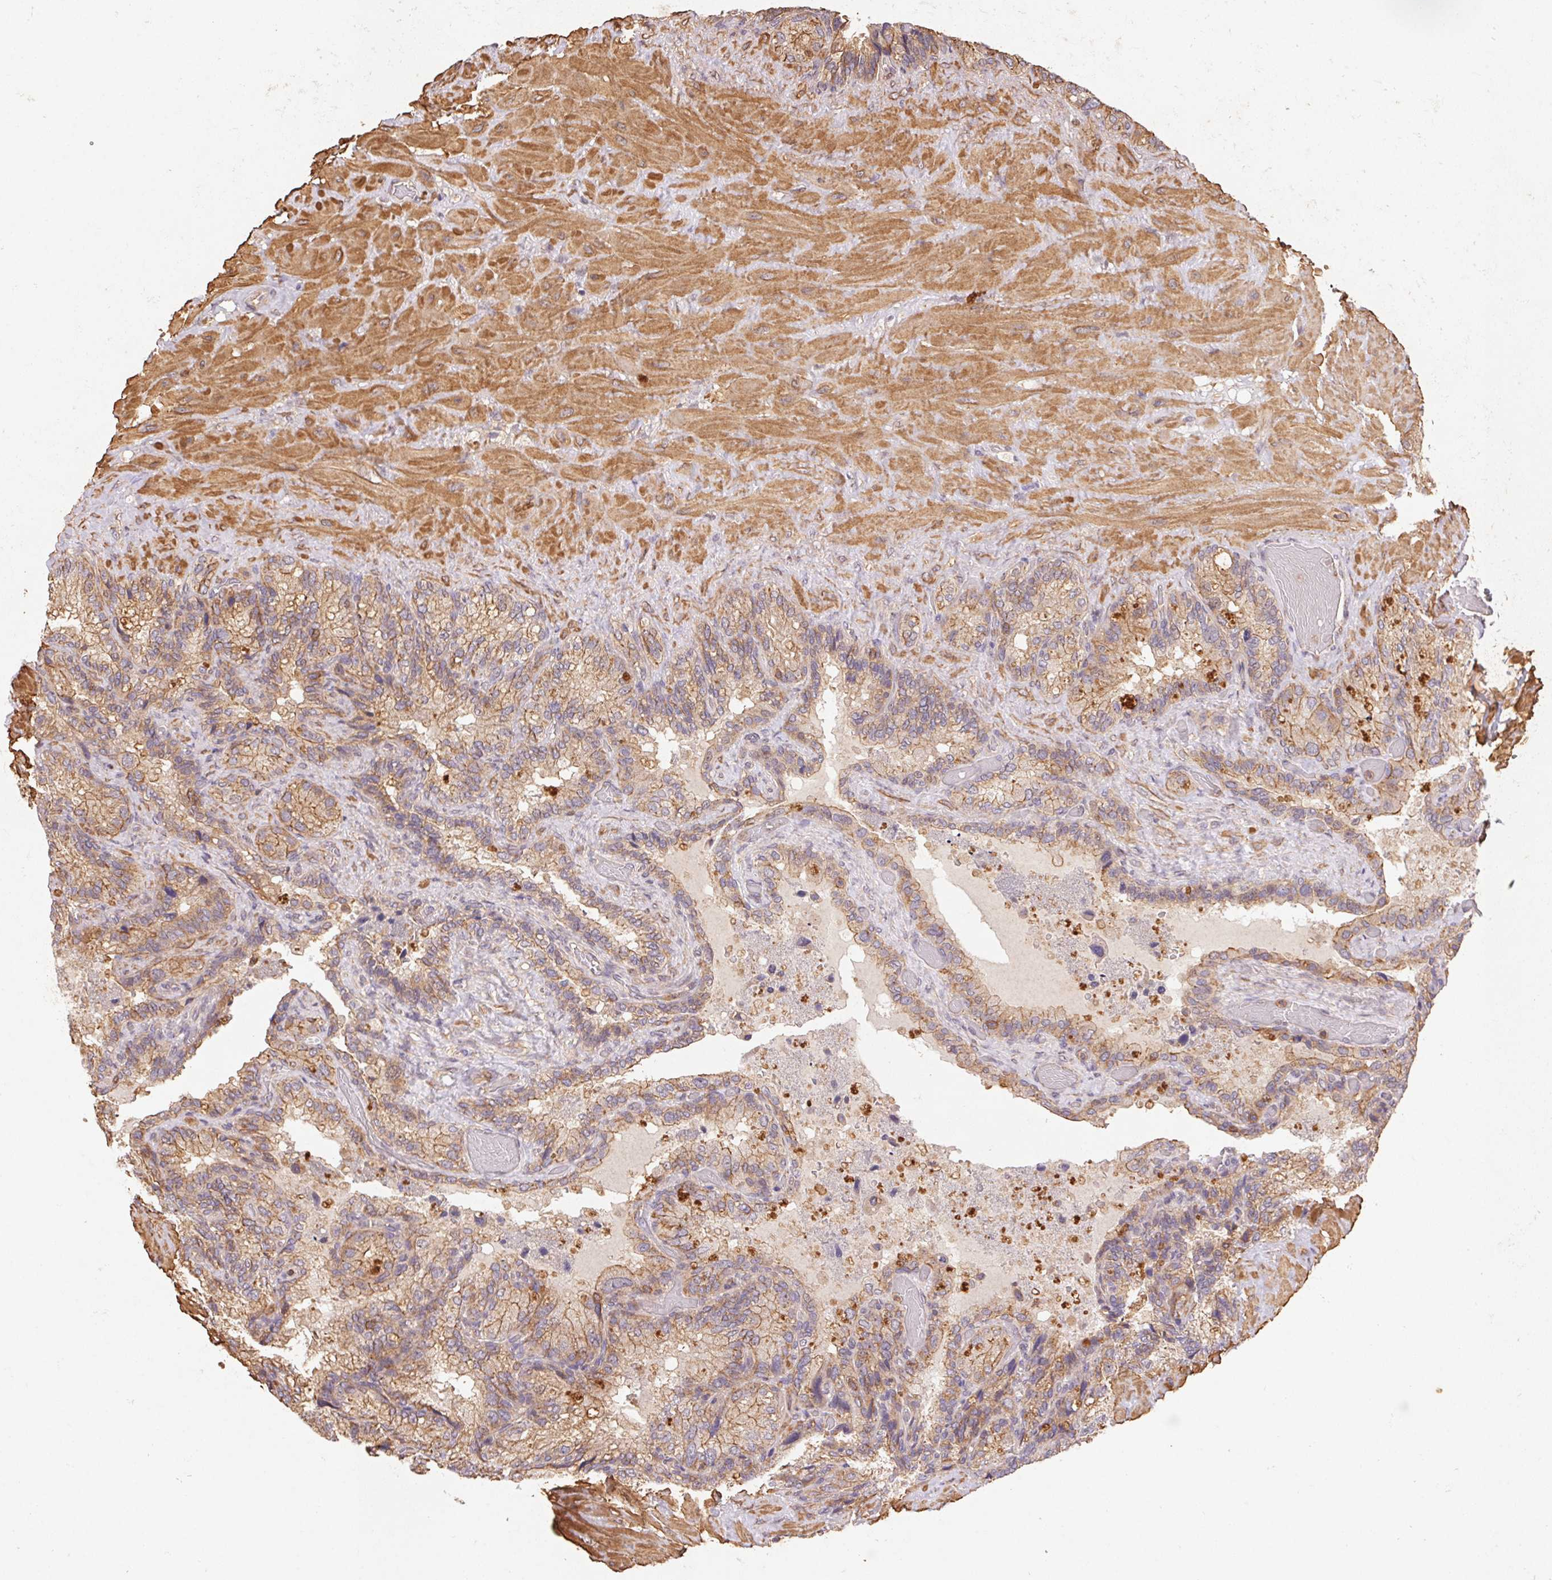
{"staining": {"intensity": "moderate", "quantity": ">75%", "location": "cytoplasmic/membranous"}, "tissue": "seminal vesicle", "cell_type": "Glandular cells", "image_type": "normal", "snomed": [{"axis": "morphology", "description": "Normal tissue, NOS"}, {"axis": "topography", "description": "Seminal veicle"}], "caption": "A brown stain shows moderate cytoplasmic/membranous expression of a protein in glandular cells of unremarkable human seminal vesicle.", "gene": "ATG10", "patient": {"sex": "male", "age": 60}}